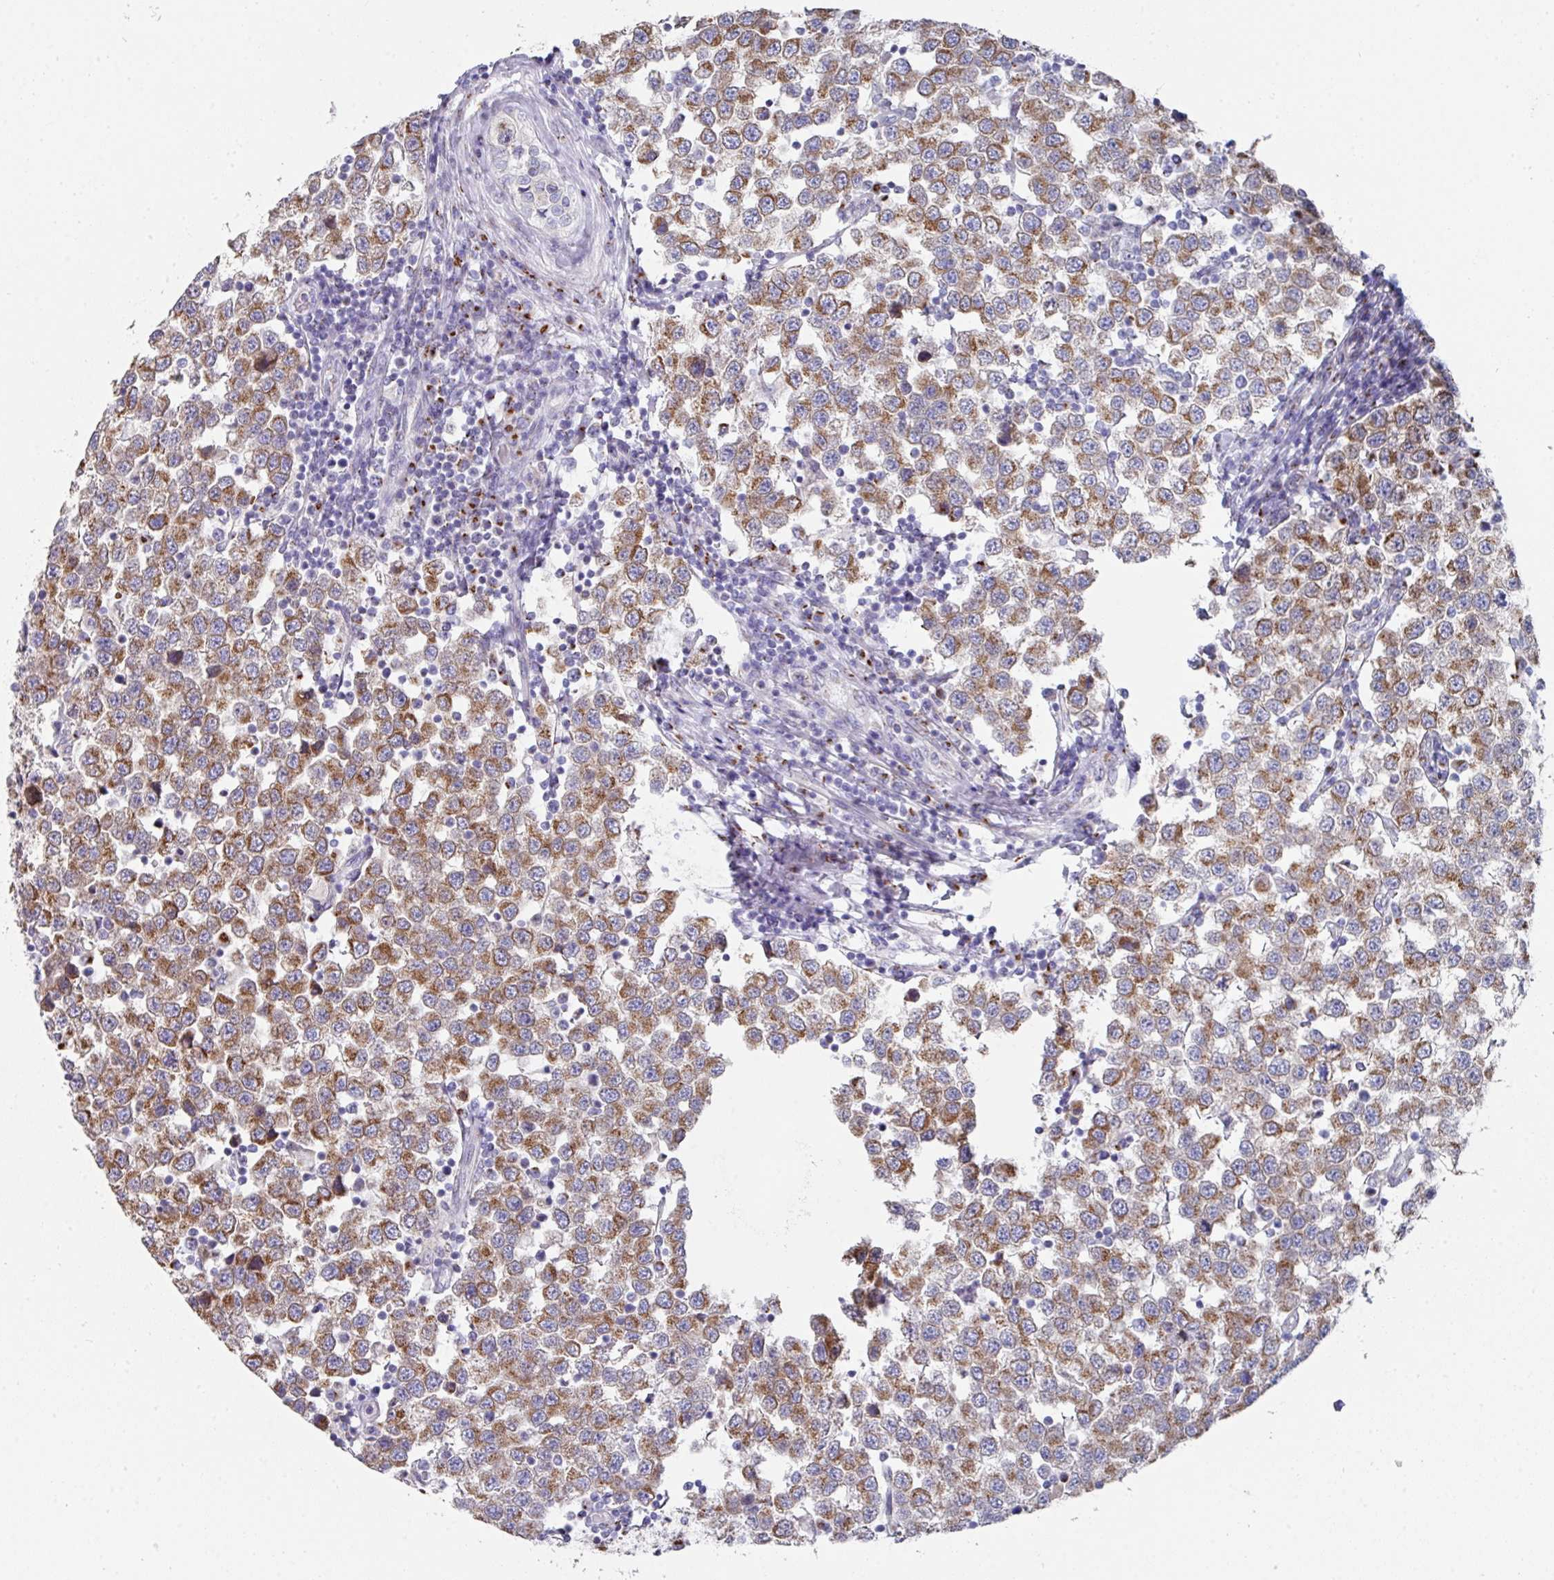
{"staining": {"intensity": "moderate", "quantity": ">75%", "location": "cytoplasmic/membranous"}, "tissue": "testis cancer", "cell_type": "Tumor cells", "image_type": "cancer", "snomed": [{"axis": "morphology", "description": "Seminoma, NOS"}, {"axis": "topography", "description": "Testis"}], "caption": "Human testis seminoma stained with a protein marker exhibits moderate staining in tumor cells.", "gene": "VKORC1L1", "patient": {"sex": "male", "age": 34}}